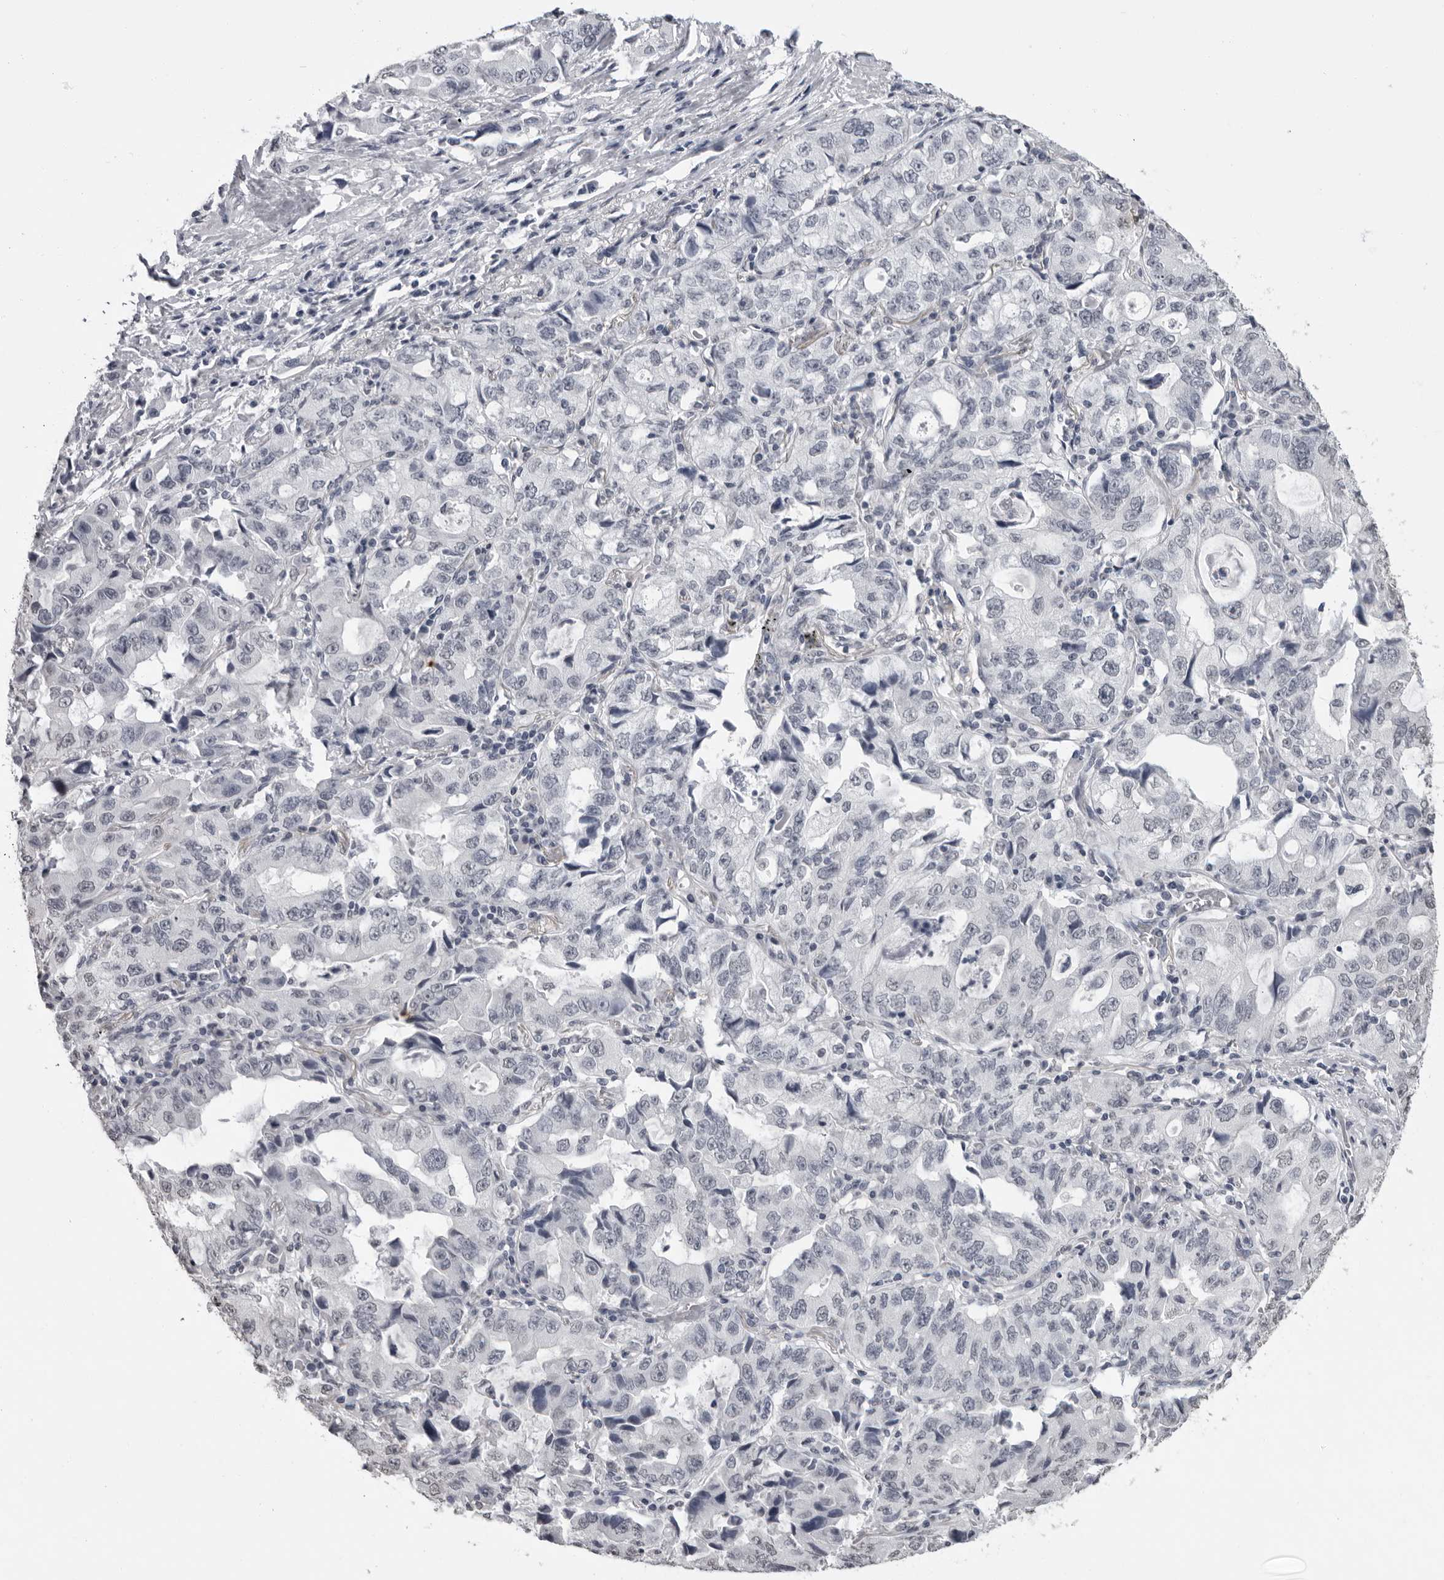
{"staining": {"intensity": "negative", "quantity": "none", "location": "none"}, "tissue": "lung cancer", "cell_type": "Tumor cells", "image_type": "cancer", "snomed": [{"axis": "morphology", "description": "Adenocarcinoma, NOS"}, {"axis": "topography", "description": "Lung"}], "caption": "A high-resolution histopathology image shows immunohistochemistry staining of lung adenocarcinoma, which reveals no significant expression in tumor cells. (Brightfield microscopy of DAB (3,3'-diaminobenzidine) immunohistochemistry at high magnification).", "gene": "HEPACAM", "patient": {"sex": "female", "age": 51}}